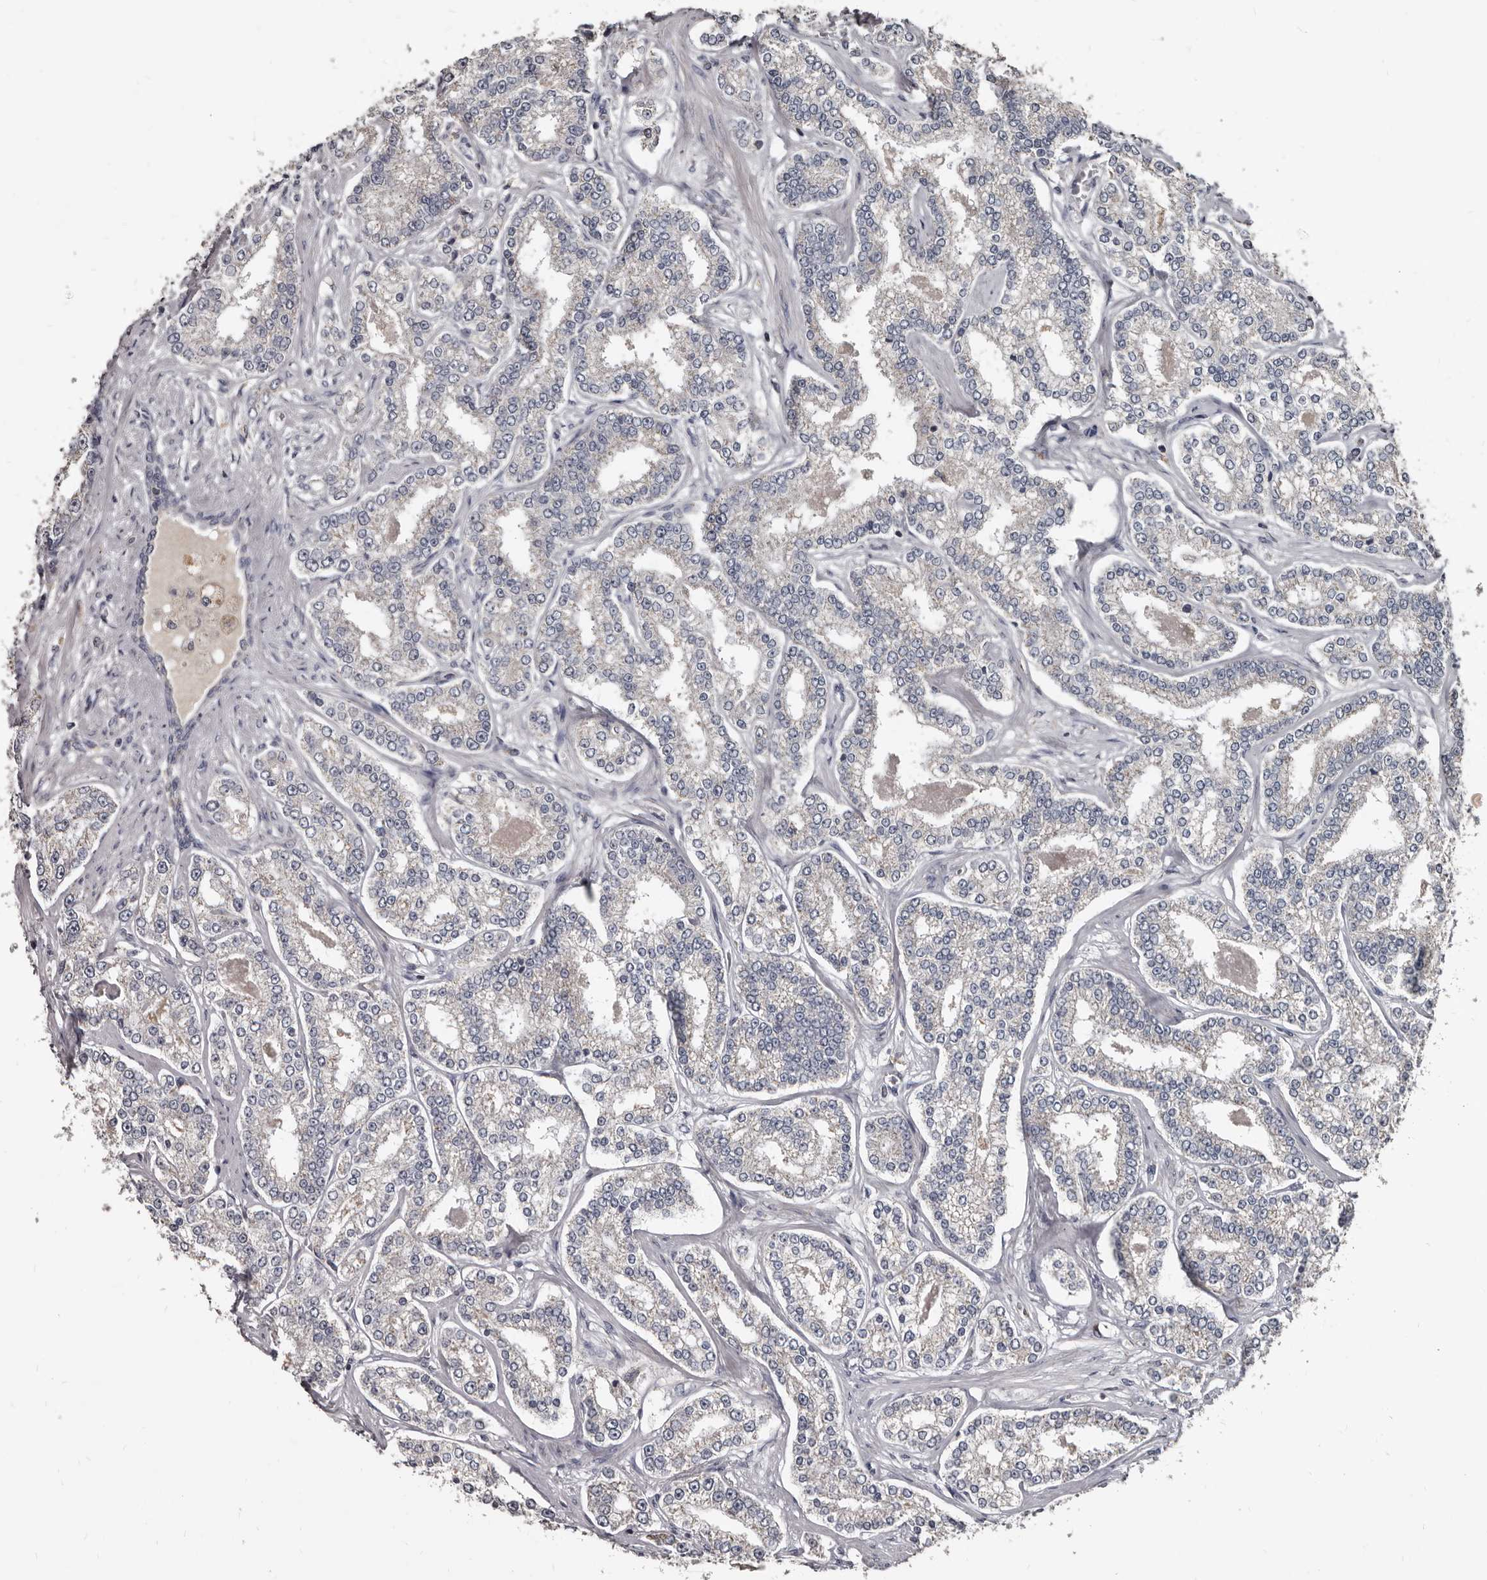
{"staining": {"intensity": "negative", "quantity": "none", "location": "none"}, "tissue": "prostate cancer", "cell_type": "Tumor cells", "image_type": "cancer", "snomed": [{"axis": "morphology", "description": "Normal tissue, NOS"}, {"axis": "morphology", "description": "Adenocarcinoma, High grade"}, {"axis": "topography", "description": "Prostate"}], "caption": "Protein analysis of prostate cancer (adenocarcinoma (high-grade)) displays no significant expression in tumor cells.", "gene": "GREB1", "patient": {"sex": "male", "age": 83}}